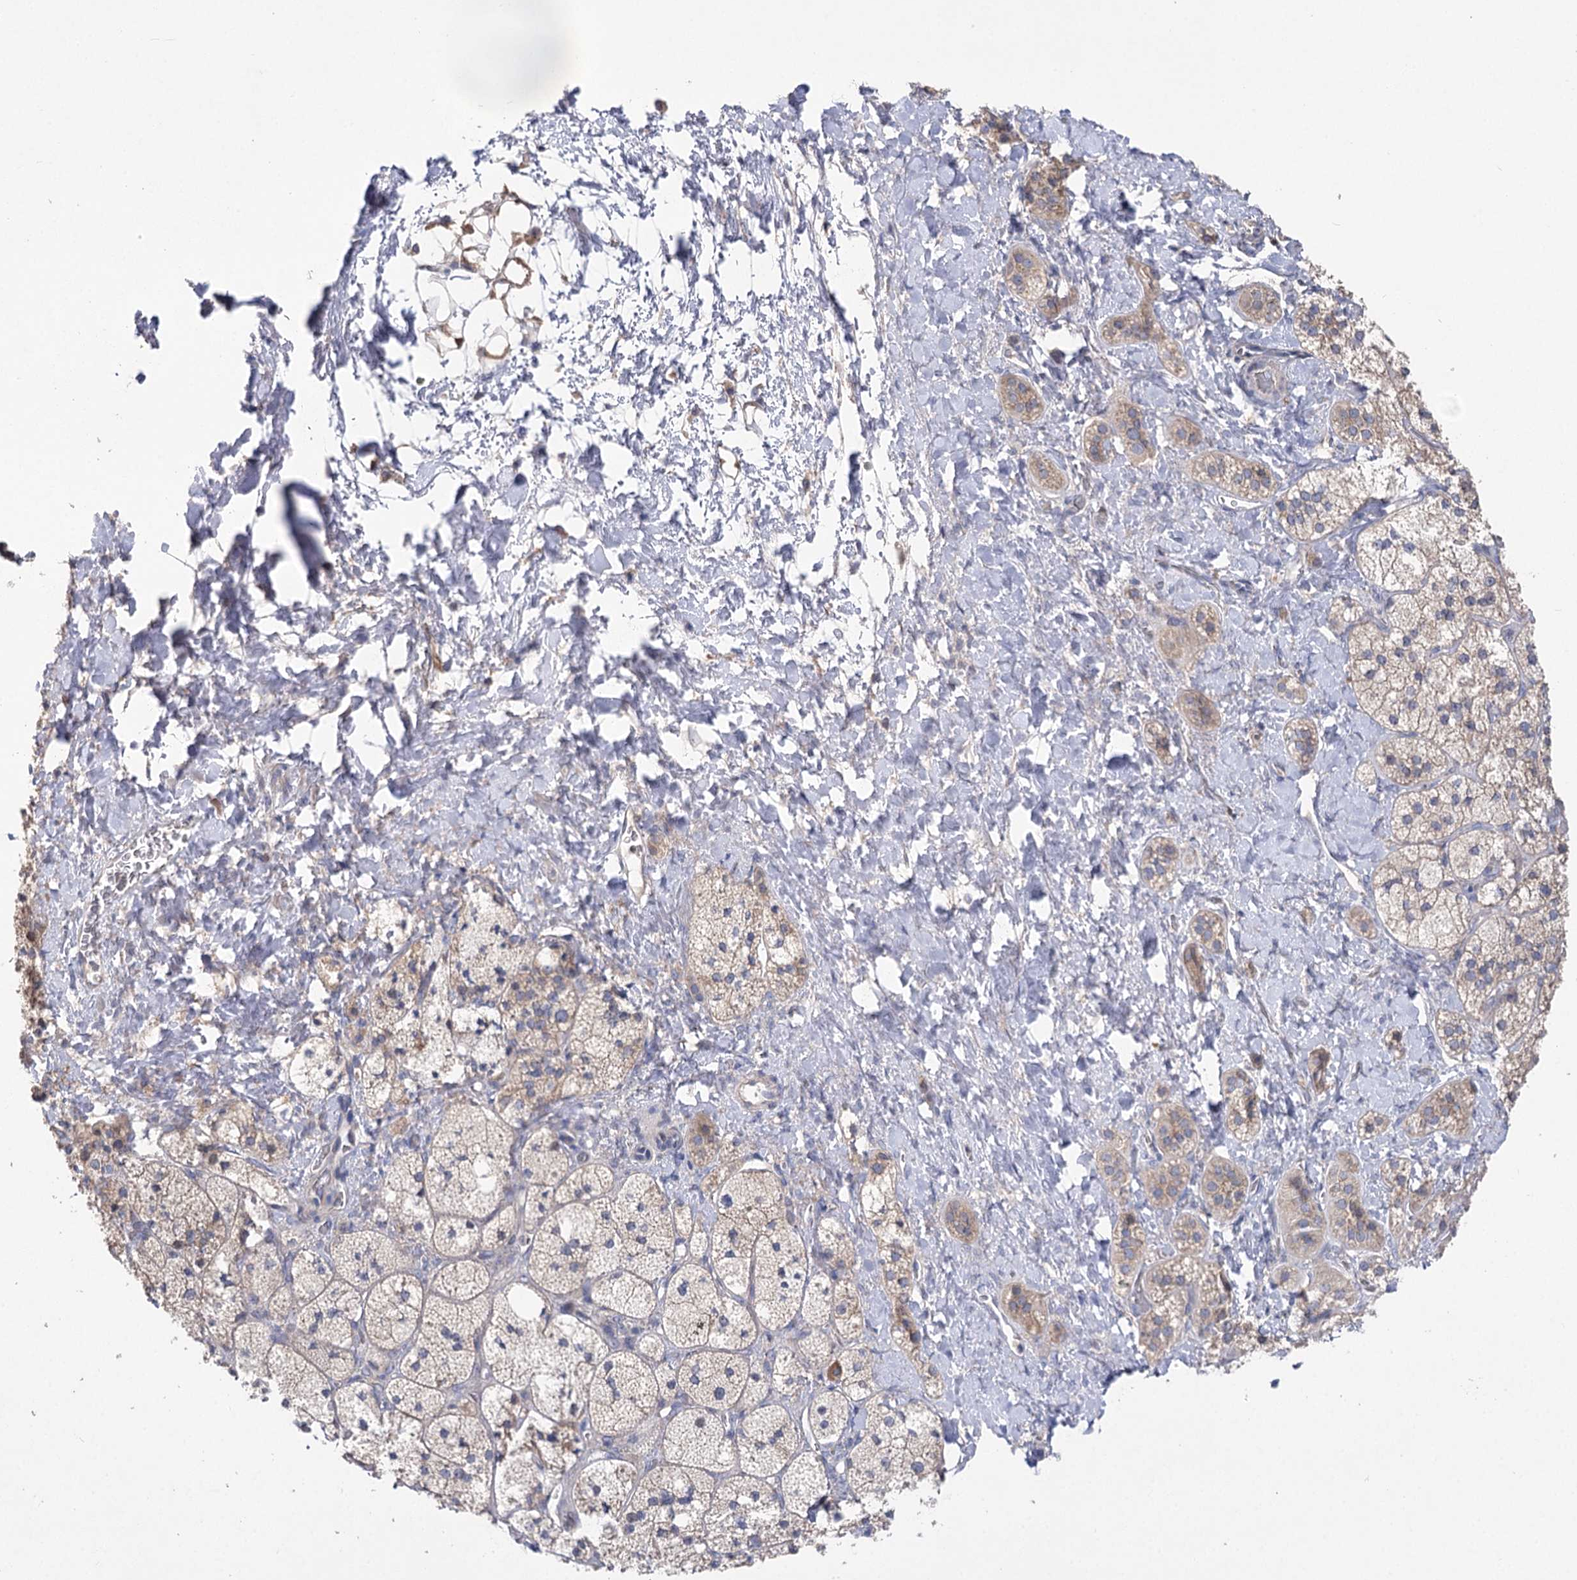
{"staining": {"intensity": "negative", "quantity": "none", "location": "none"}, "tissue": "adrenal gland", "cell_type": "Glandular cells", "image_type": "normal", "snomed": [{"axis": "morphology", "description": "Normal tissue, NOS"}, {"axis": "topography", "description": "Adrenal gland"}], "caption": "The IHC histopathology image has no significant positivity in glandular cells of adrenal gland.", "gene": "AURKC", "patient": {"sex": "male", "age": 61}}